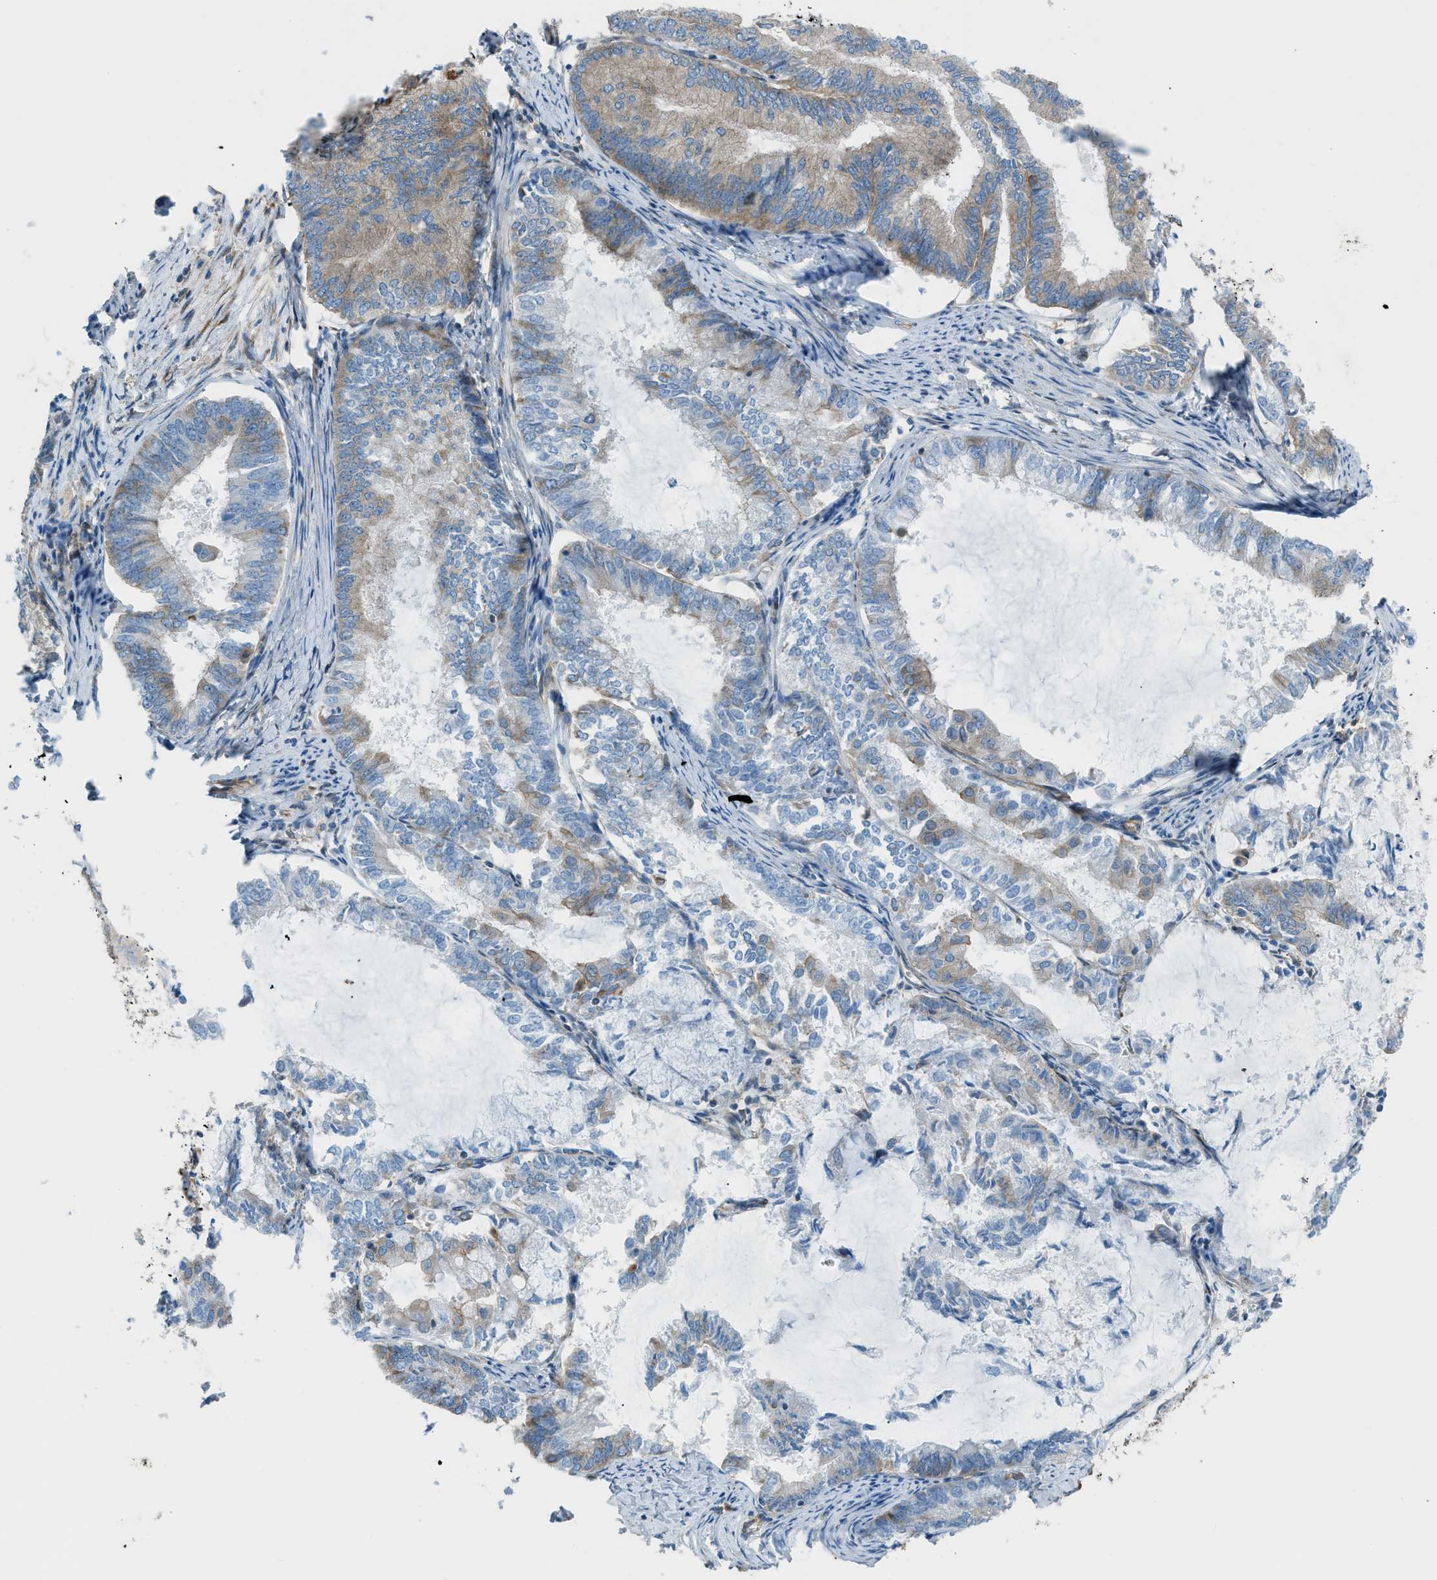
{"staining": {"intensity": "weak", "quantity": "25%-75%", "location": "cytoplasmic/membranous"}, "tissue": "endometrial cancer", "cell_type": "Tumor cells", "image_type": "cancer", "snomed": [{"axis": "morphology", "description": "Adenocarcinoma, NOS"}, {"axis": "topography", "description": "Endometrium"}], "caption": "There is low levels of weak cytoplasmic/membranous positivity in tumor cells of endometrial adenocarcinoma, as demonstrated by immunohistochemical staining (brown color).", "gene": "DMAC1", "patient": {"sex": "female", "age": 86}}